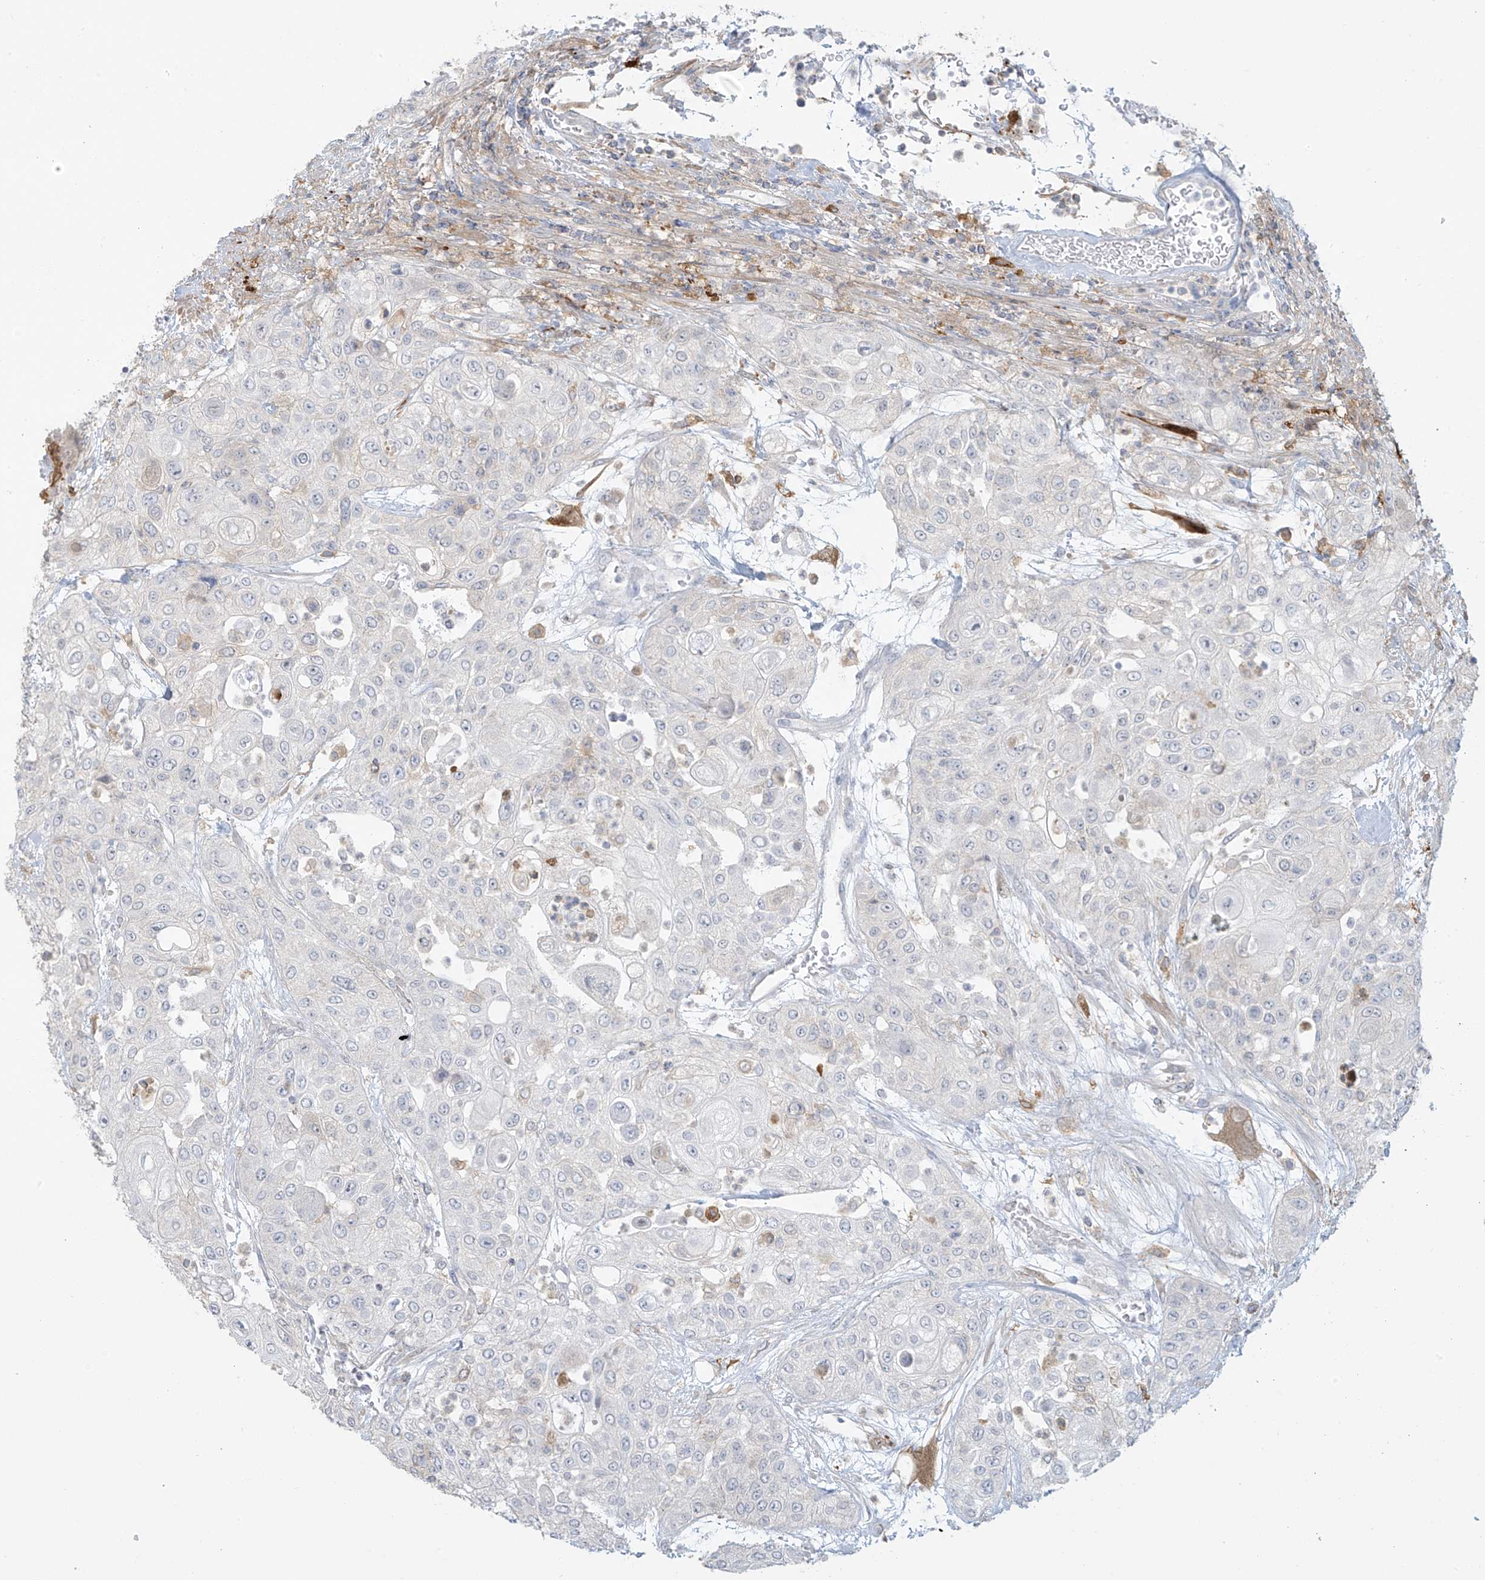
{"staining": {"intensity": "negative", "quantity": "none", "location": "none"}, "tissue": "urothelial cancer", "cell_type": "Tumor cells", "image_type": "cancer", "snomed": [{"axis": "morphology", "description": "Urothelial carcinoma, High grade"}, {"axis": "topography", "description": "Urinary bladder"}], "caption": "Human urothelial carcinoma (high-grade) stained for a protein using immunohistochemistry exhibits no staining in tumor cells.", "gene": "TAGAP", "patient": {"sex": "female", "age": 79}}